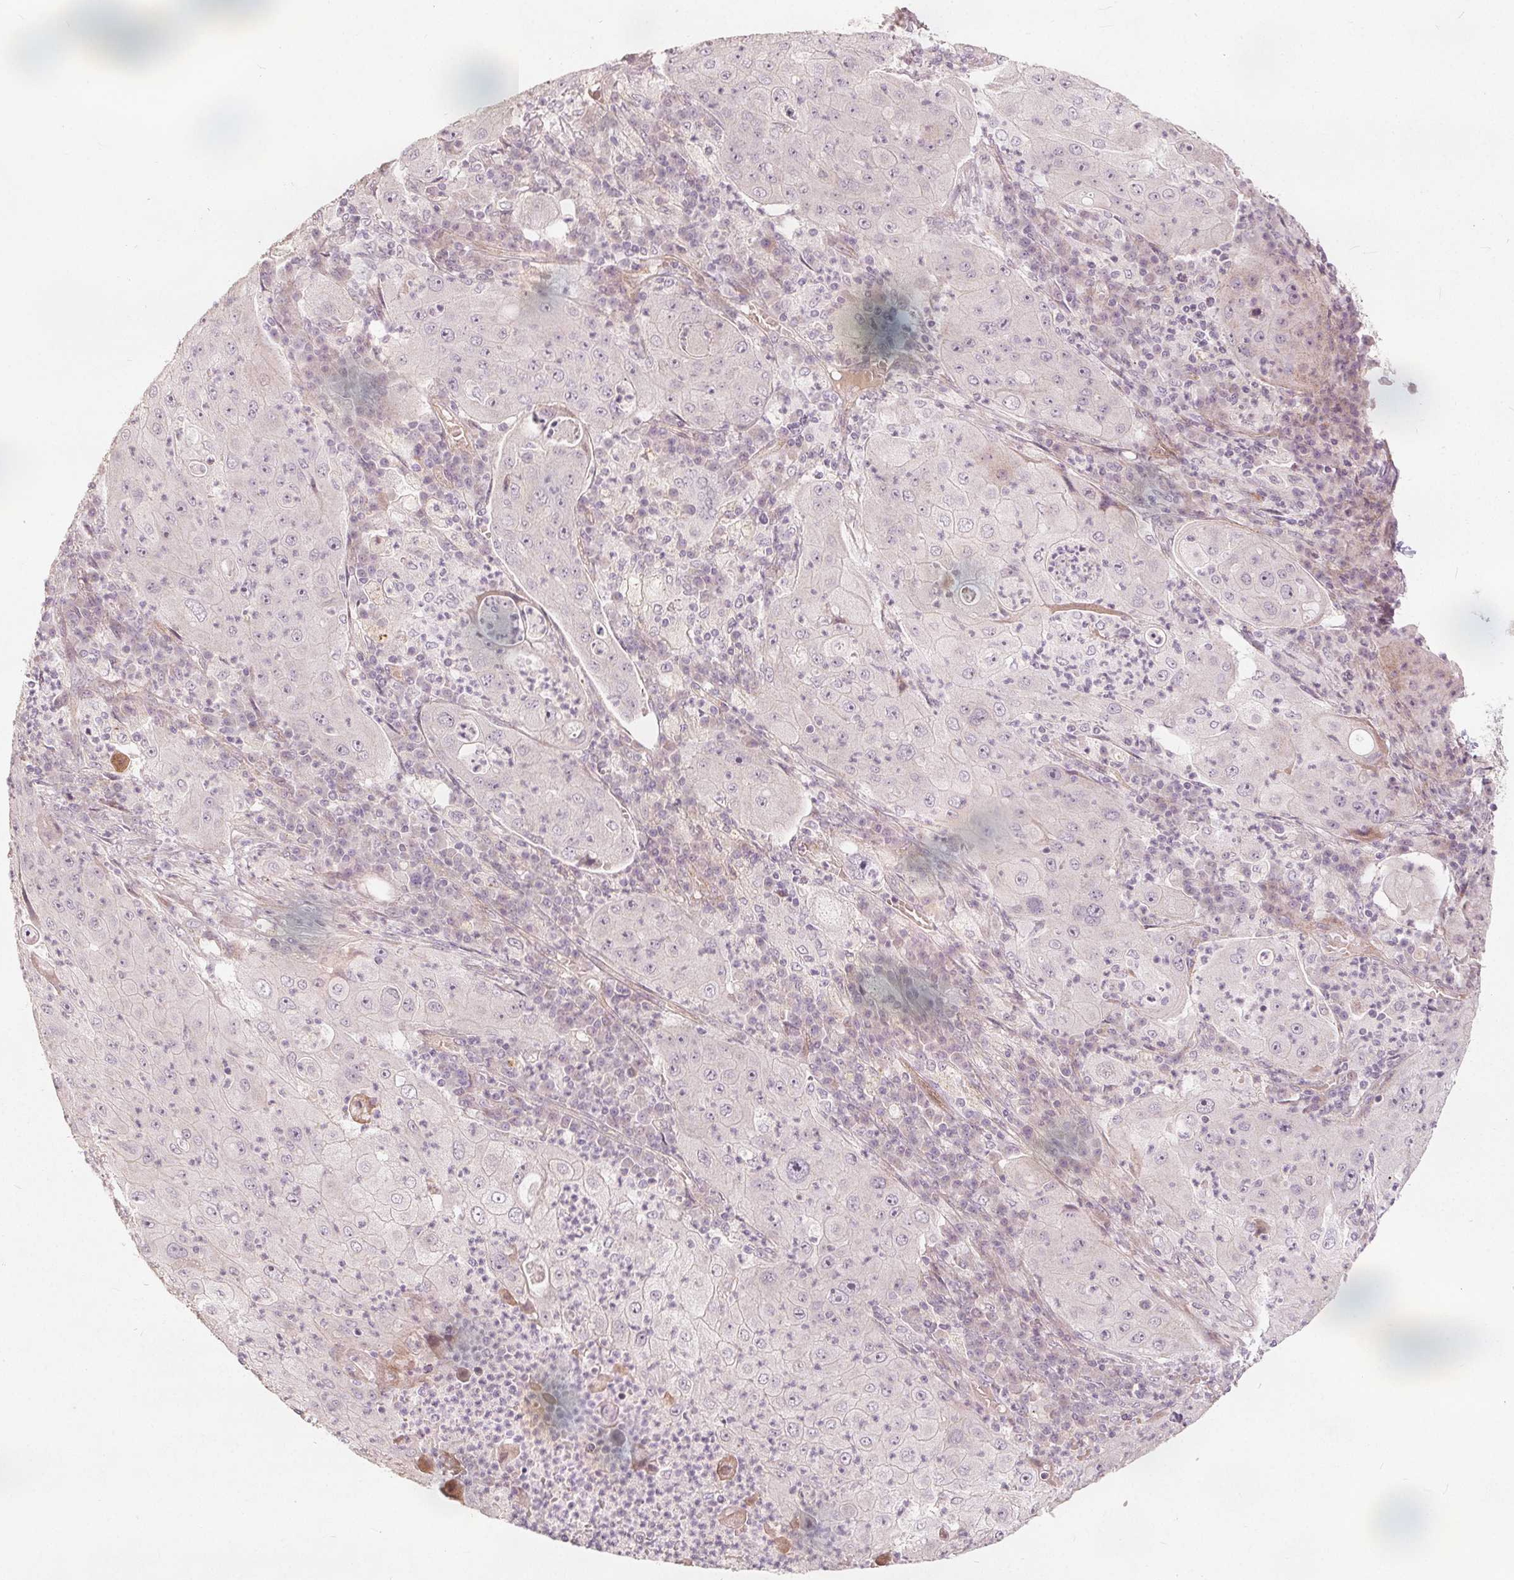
{"staining": {"intensity": "negative", "quantity": "none", "location": "none"}, "tissue": "lung cancer", "cell_type": "Tumor cells", "image_type": "cancer", "snomed": [{"axis": "morphology", "description": "Squamous cell carcinoma, NOS"}, {"axis": "topography", "description": "Lung"}], "caption": "This is a histopathology image of immunohistochemistry staining of lung cancer, which shows no positivity in tumor cells. (DAB (3,3'-diaminobenzidine) immunohistochemistry (IHC), high magnification).", "gene": "PTPRT", "patient": {"sex": "female", "age": 59}}